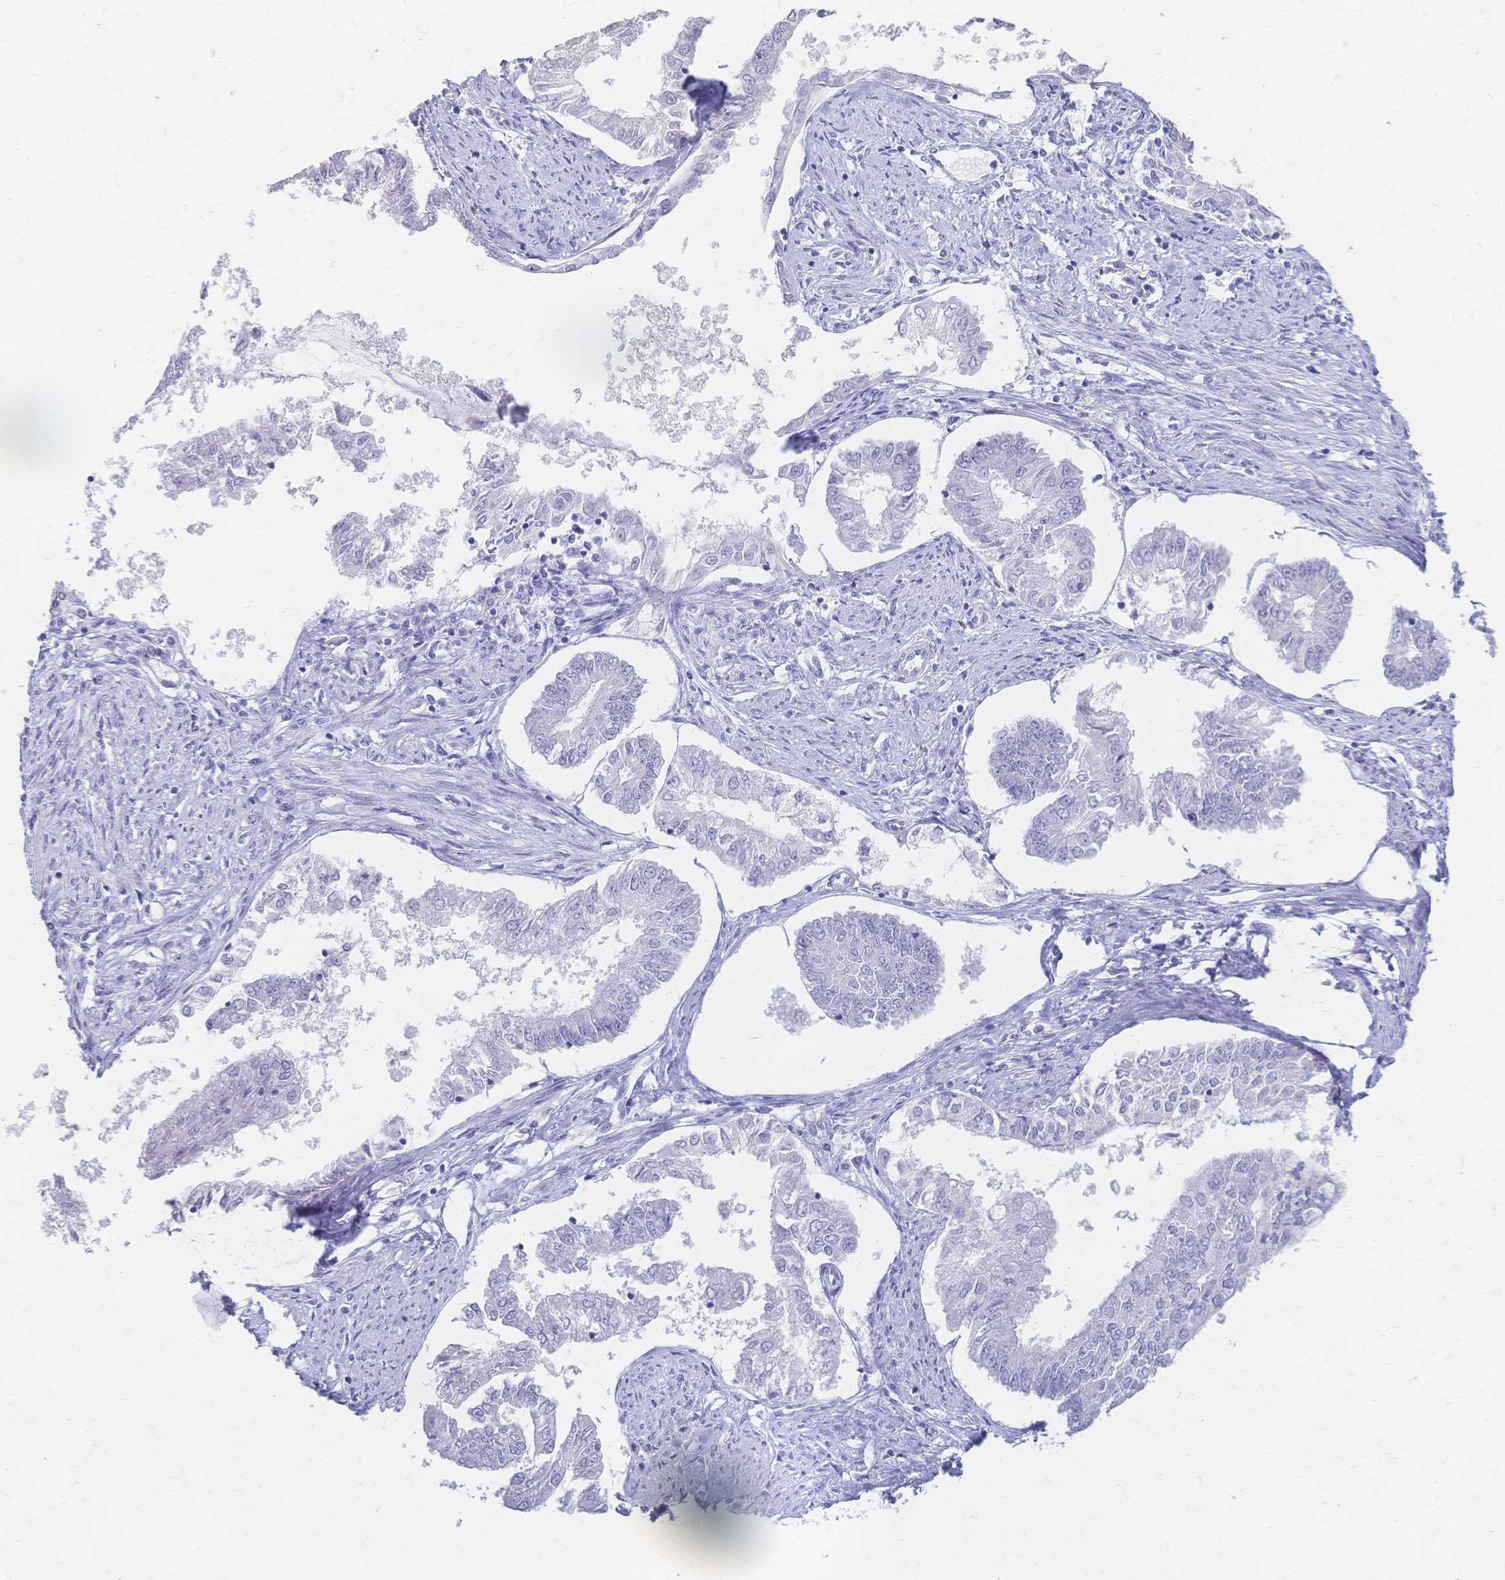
{"staining": {"intensity": "negative", "quantity": "none", "location": "none"}, "tissue": "endometrial cancer", "cell_type": "Tumor cells", "image_type": "cancer", "snomed": [{"axis": "morphology", "description": "Adenocarcinoma, NOS"}, {"axis": "topography", "description": "Endometrium"}], "caption": "Tumor cells are negative for protein expression in human endometrial cancer.", "gene": "CYB5A", "patient": {"sex": "female", "age": 76}}